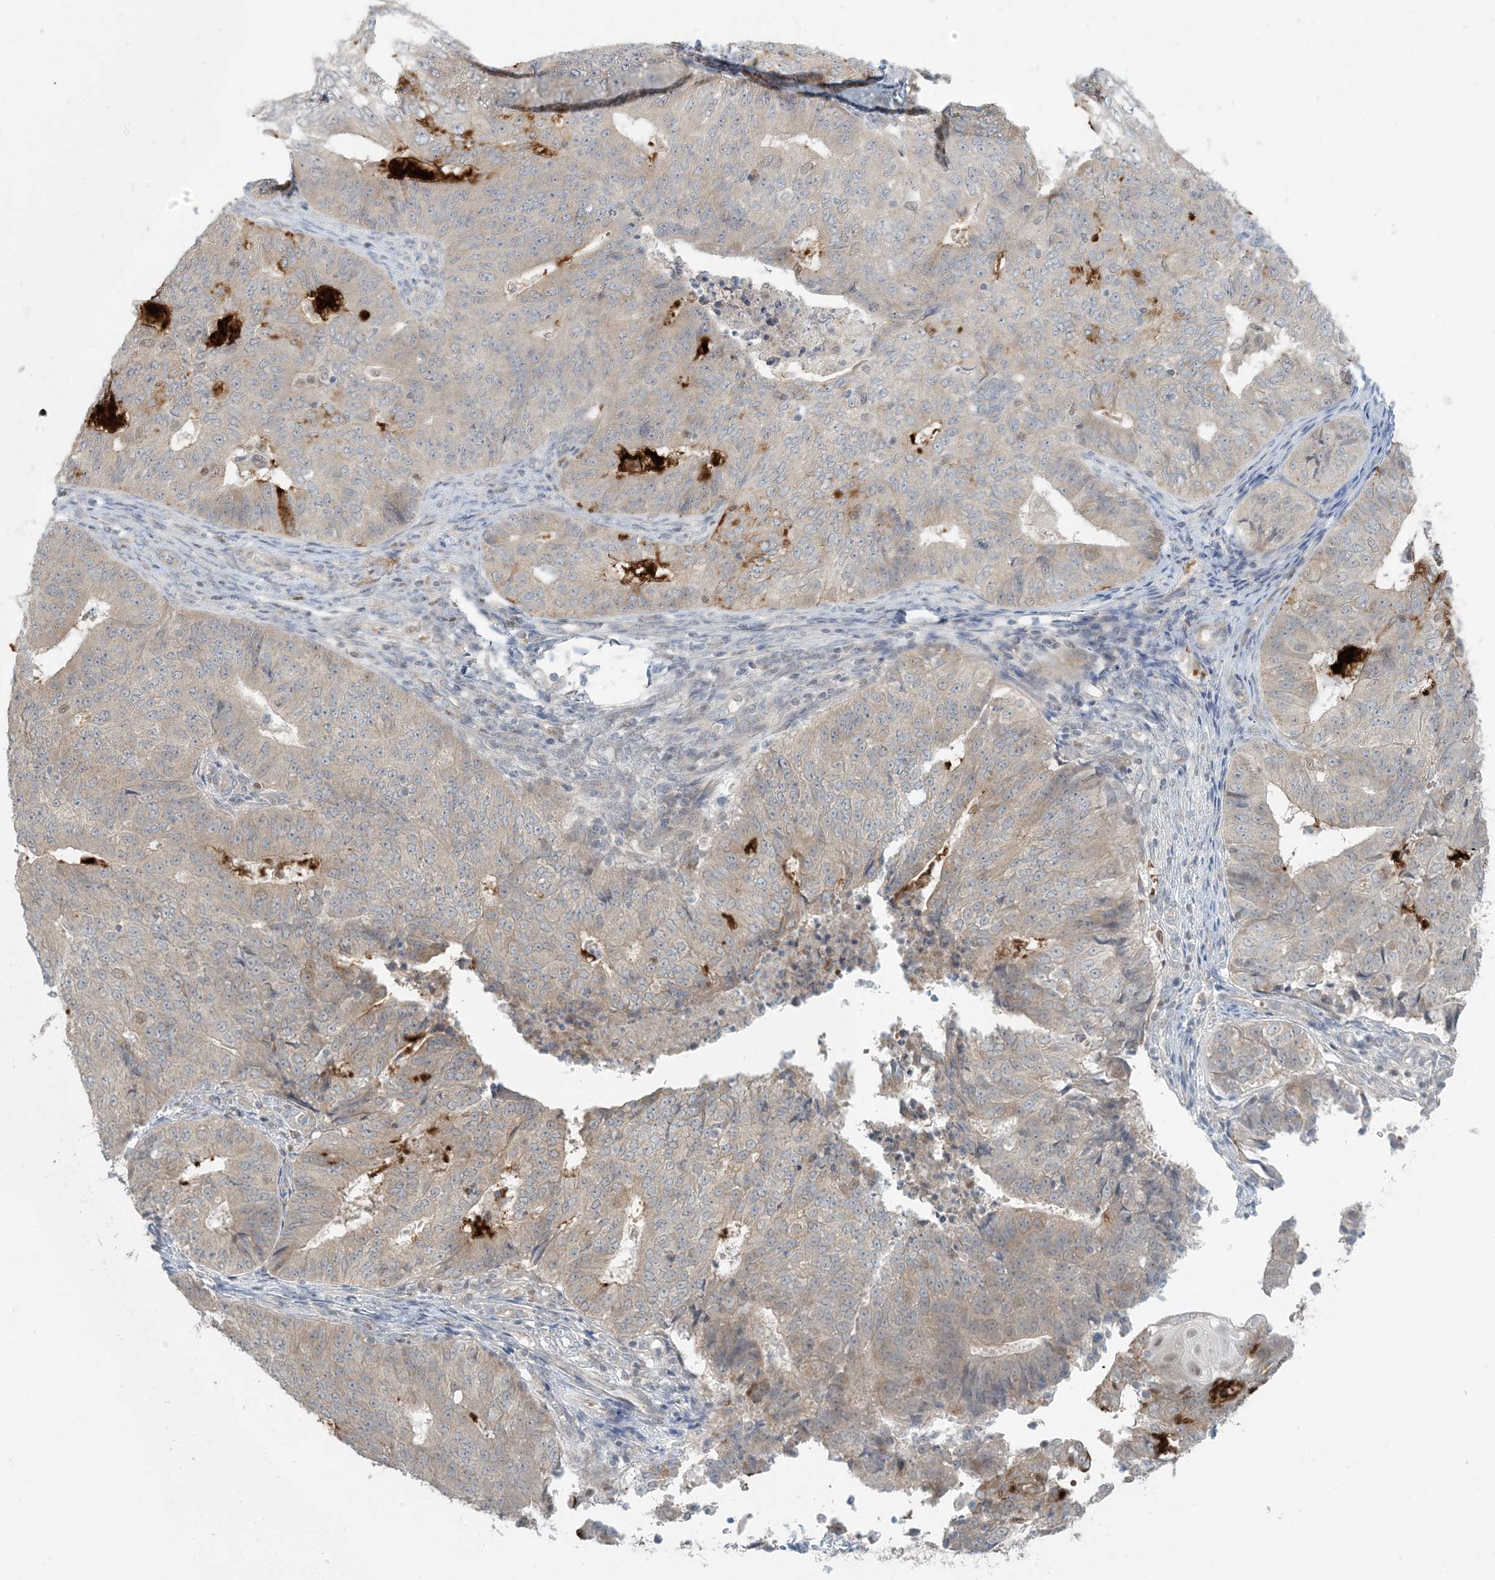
{"staining": {"intensity": "weak", "quantity": "<25%", "location": "cytoplasmic/membranous"}, "tissue": "endometrial cancer", "cell_type": "Tumor cells", "image_type": "cancer", "snomed": [{"axis": "morphology", "description": "Adenocarcinoma, NOS"}, {"axis": "topography", "description": "Endometrium"}], "caption": "Endometrial cancer was stained to show a protein in brown. There is no significant positivity in tumor cells.", "gene": "CTDNEP1", "patient": {"sex": "female", "age": 32}}